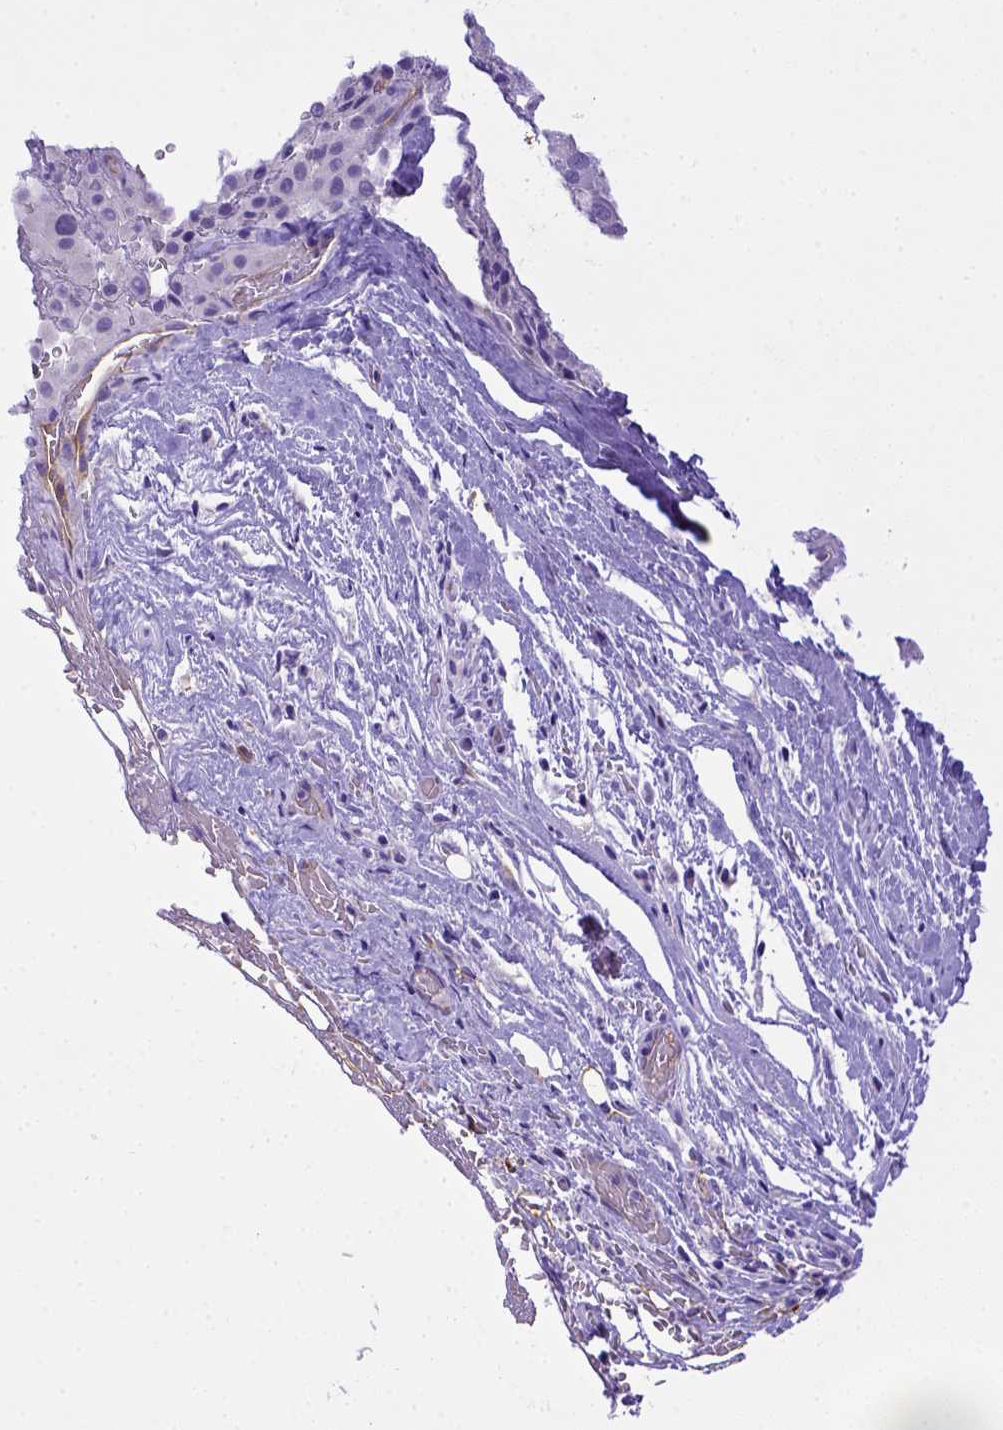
{"staining": {"intensity": "negative", "quantity": "none", "location": "none"}, "tissue": "melanoma", "cell_type": "Tumor cells", "image_type": "cancer", "snomed": [{"axis": "morphology", "description": "Malignant melanoma, Metastatic site"}, {"axis": "topography", "description": "Smooth muscle"}], "caption": "DAB (3,3'-diaminobenzidine) immunohistochemical staining of human melanoma shows no significant expression in tumor cells. Brightfield microscopy of immunohistochemistry stained with DAB (brown) and hematoxylin (blue), captured at high magnification.", "gene": "LRRC18", "patient": {"sex": "male", "age": 41}}